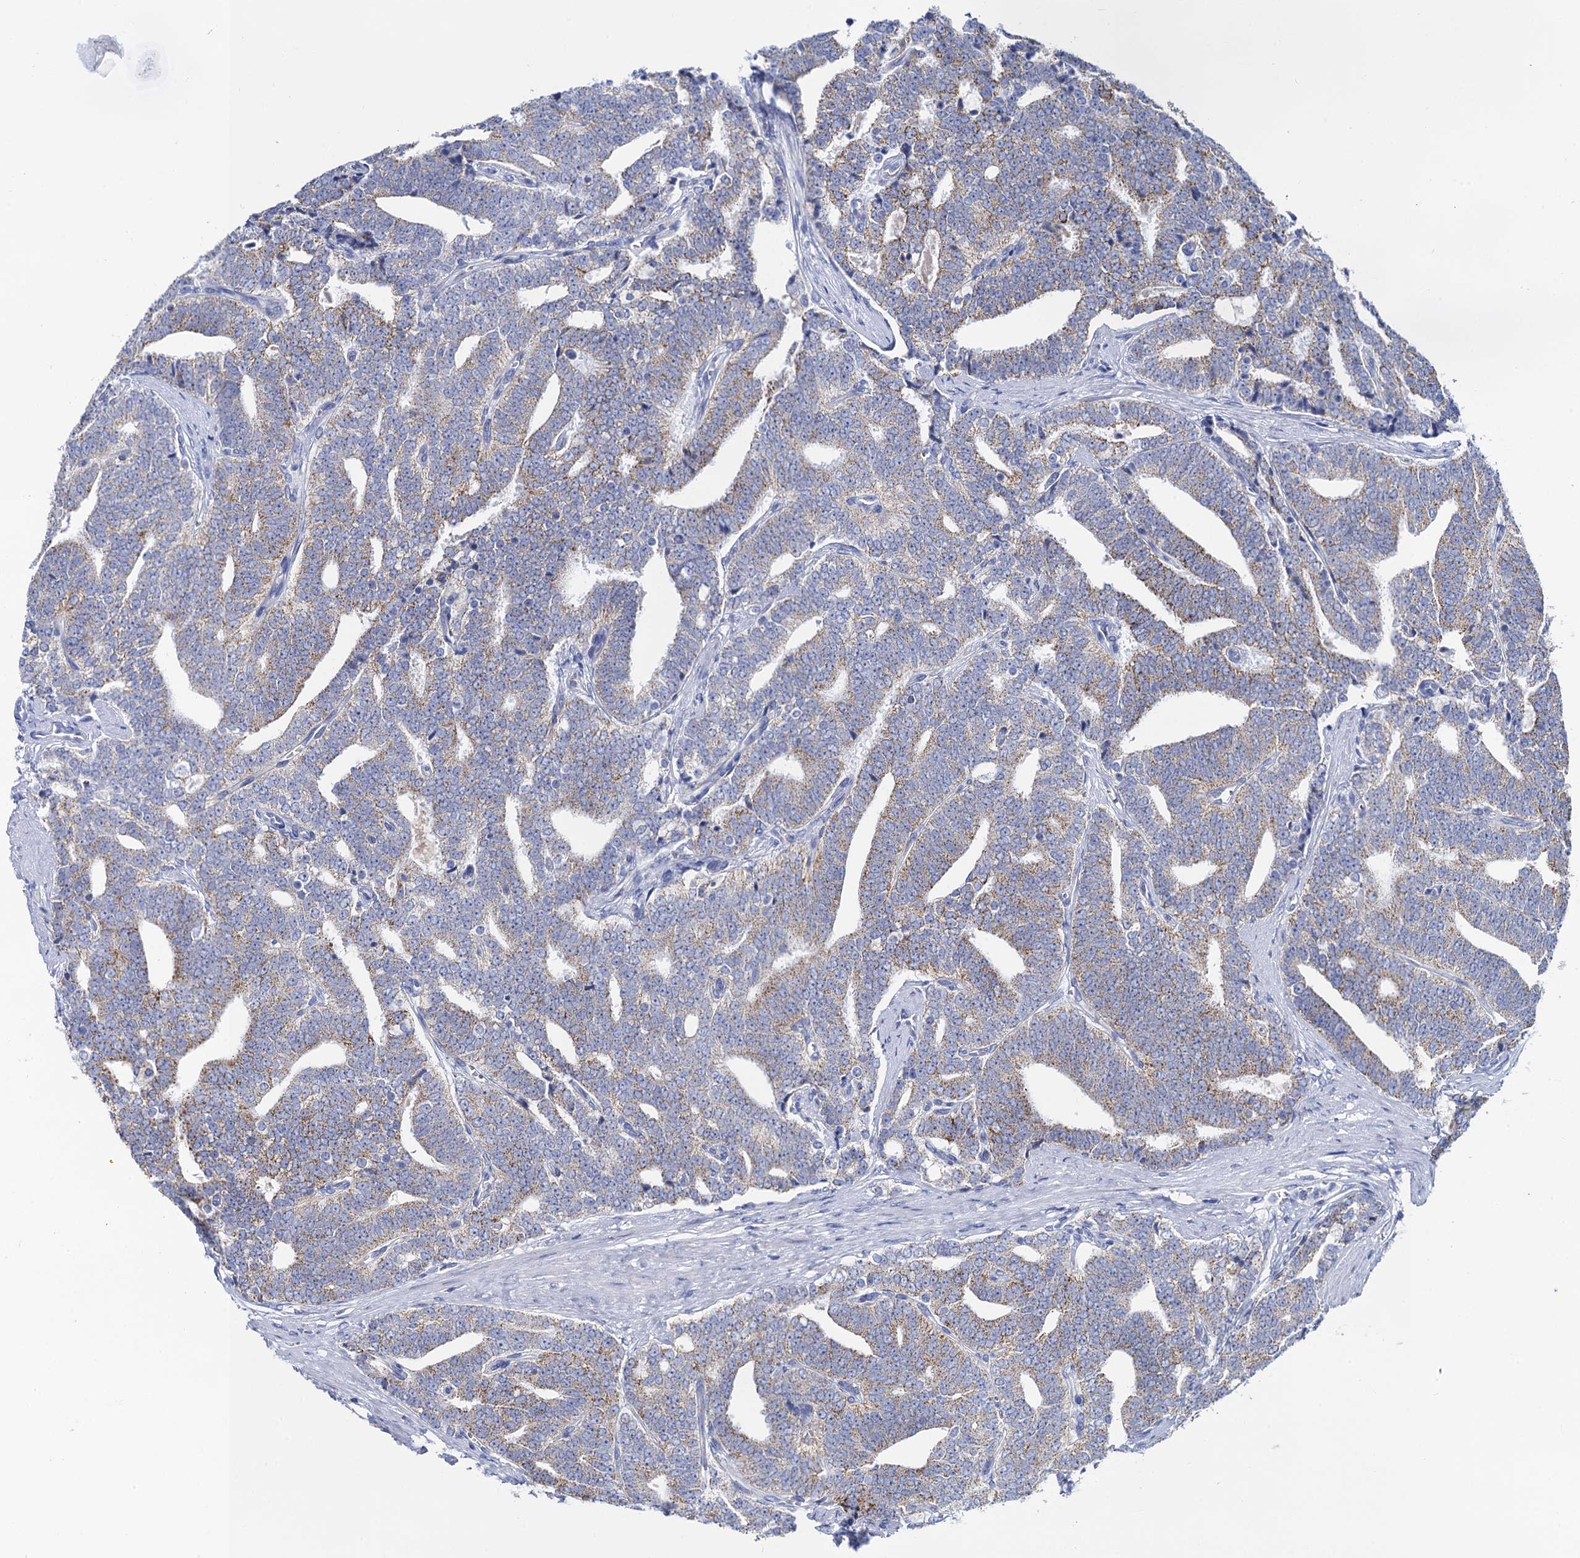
{"staining": {"intensity": "moderate", "quantity": "25%-75%", "location": "cytoplasmic/membranous"}, "tissue": "prostate cancer", "cell_type": "Tumor cells", "image_type": "cancer", "snomed": [{"axis": "morphology", "description": "Adenocarcinoma, High grade"}, {"axis": "topography", "description": "Prostate and seminal vesicle, NOS"}], "caption": "Human high-grade adenocarcinoma (prostate) stained for a protein (brown) shows moderate cytoplasmic/membranous positive staining in about 25%-75% of tumor cells.", "gene": "ACADSB", "patient": {"sex": "male", "age": 67}}